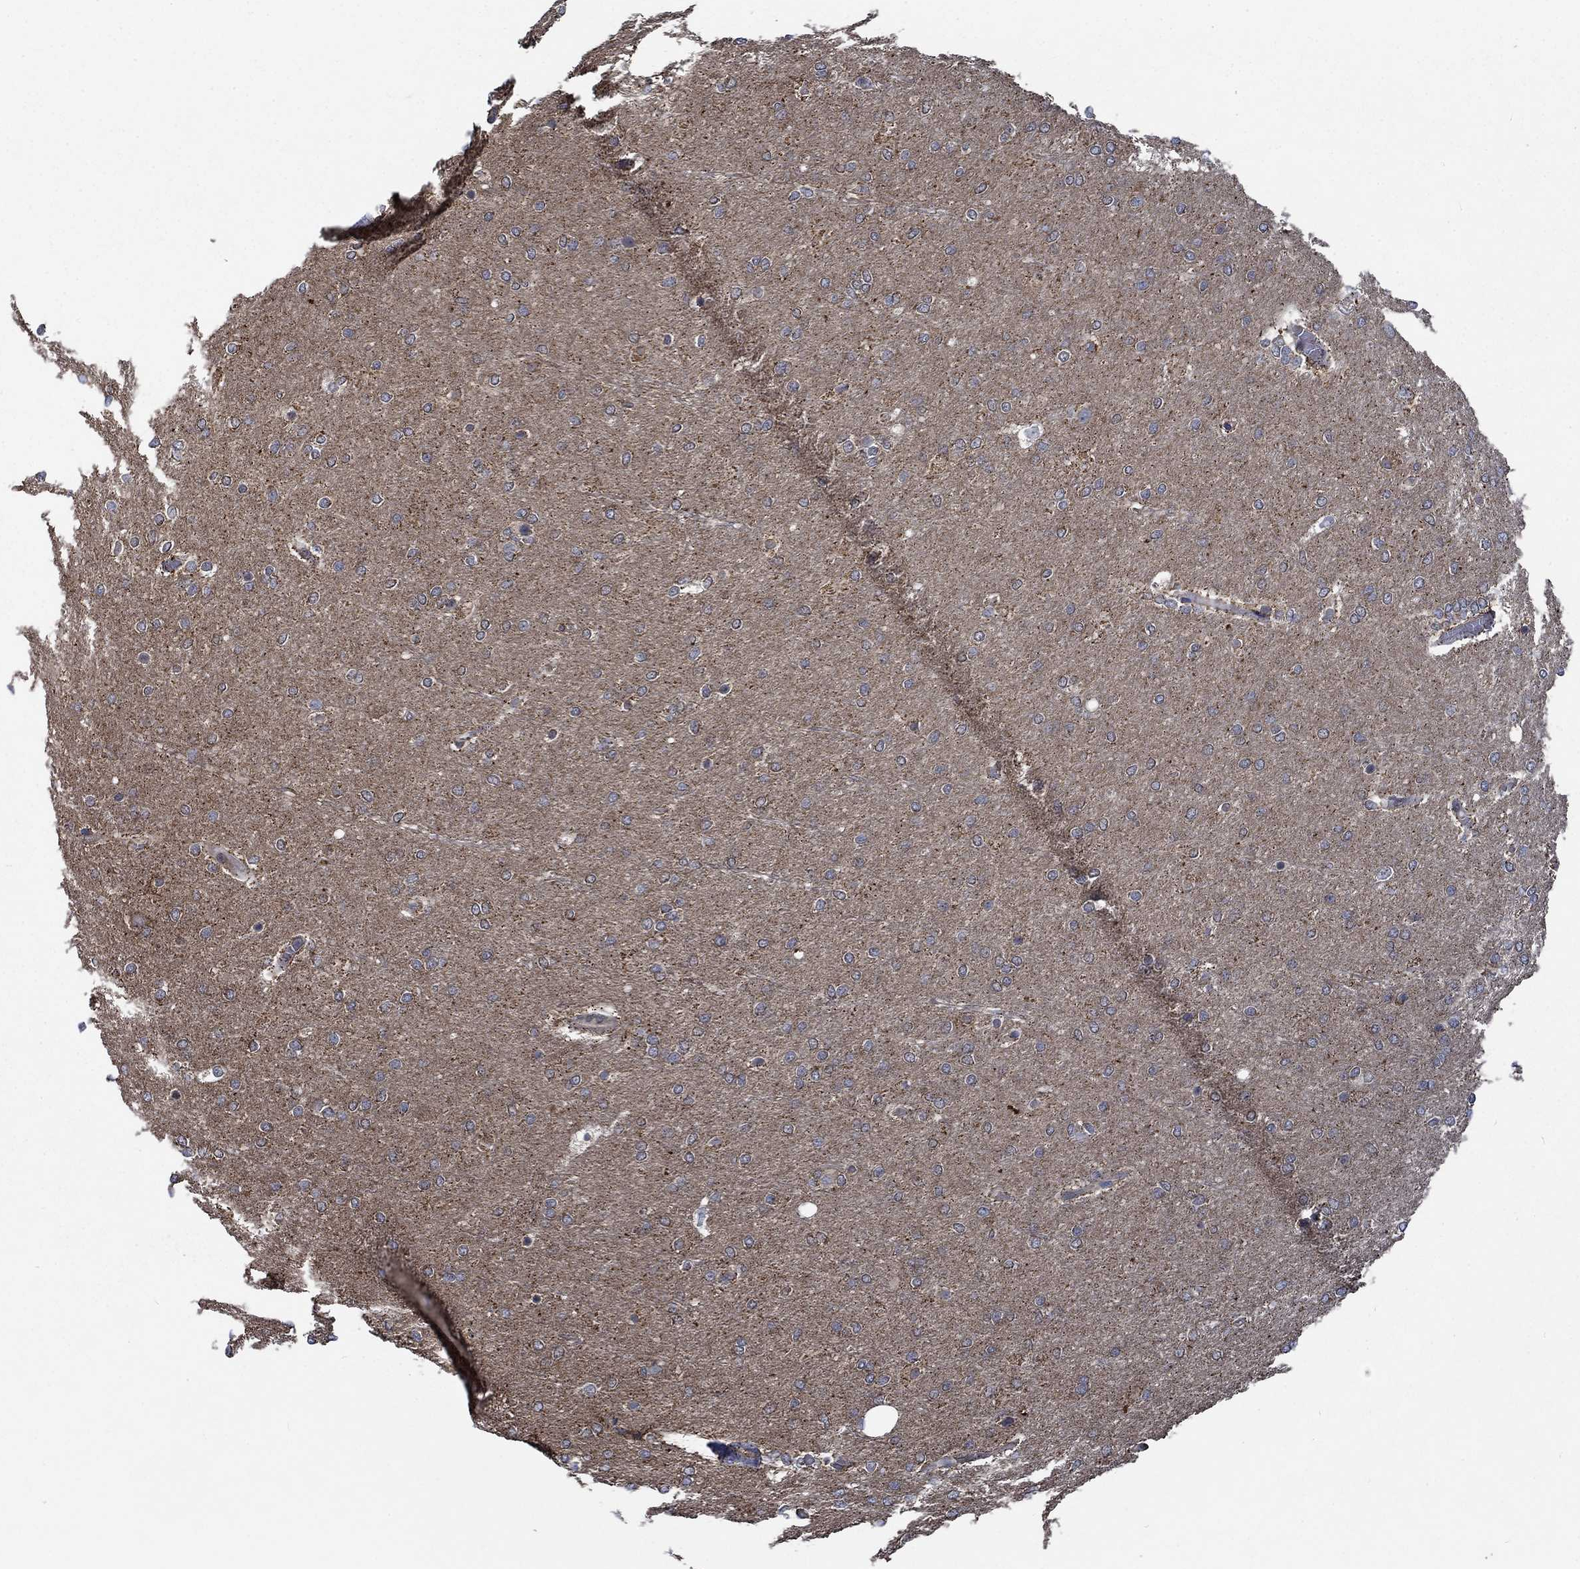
{"staining": {"intensity": "negative", "quantity": "none", "location": "none"}, "tissue": "glioma", "cell_type": "Tumor cells", "image_type": "cancer", "snomed": [{"axis": "morphology", "description": "Glioma, malignant, High grade"}, {"axis": "topography", "description": "Brain"}], "caption": "High power microscopy micrograph of an immunohistochemistry (IHC) photomicrograph of malignant glioma (high-grade), revealing no significant expression in tumor cells.", "gene": "STXBP6", "patient": {"sex": "female", "age": 61}}